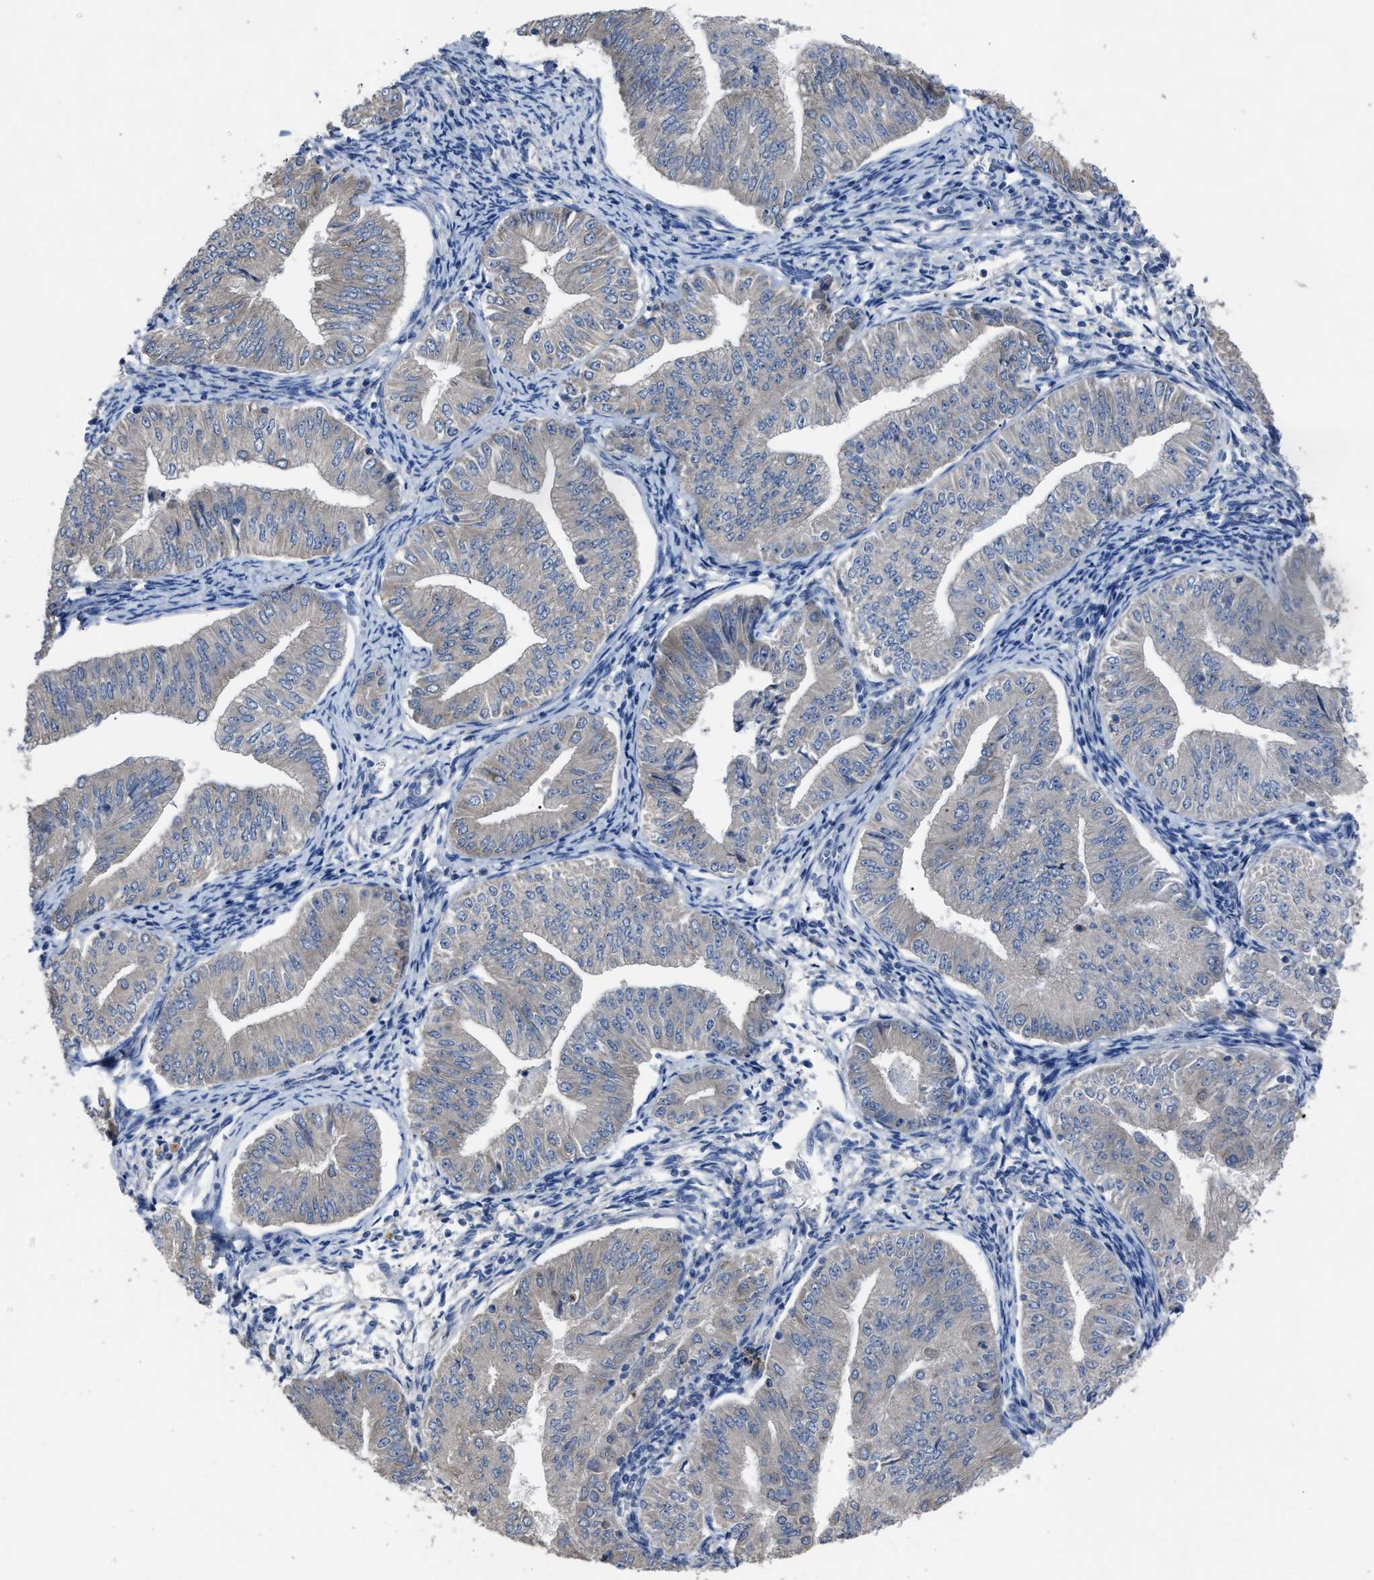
{"staining": {"intensity": "negative", "quantity": "none", "location": "none"}, "tissue": "endometrial cancer", "cell_type": "Tumor cells", "image_type": "cancer", "snomed": [{"axis": "morphology", "description": "Normal tissue, NOS"}, {"axis": "morphology", "description": "Adenocarcinoma, NOS"}, {"axis": "topography", "description": "Endometrium"}], "caption": "This histopathology image is of endometrial cancer (adenocarcinoma) stained with immunohistochemistry (IHC) to label a protein in brown with the nuclei are counter-stained blue. There is no expression in tumor cells. (Stains: DAB (3,3'-diaminobenzidine) IHC with hematoxylin counter stain, Microscopy: brightfield microscopy at high magnification).", "gene": "UPF1", "patient": {"sex": "female", "age": 53}}